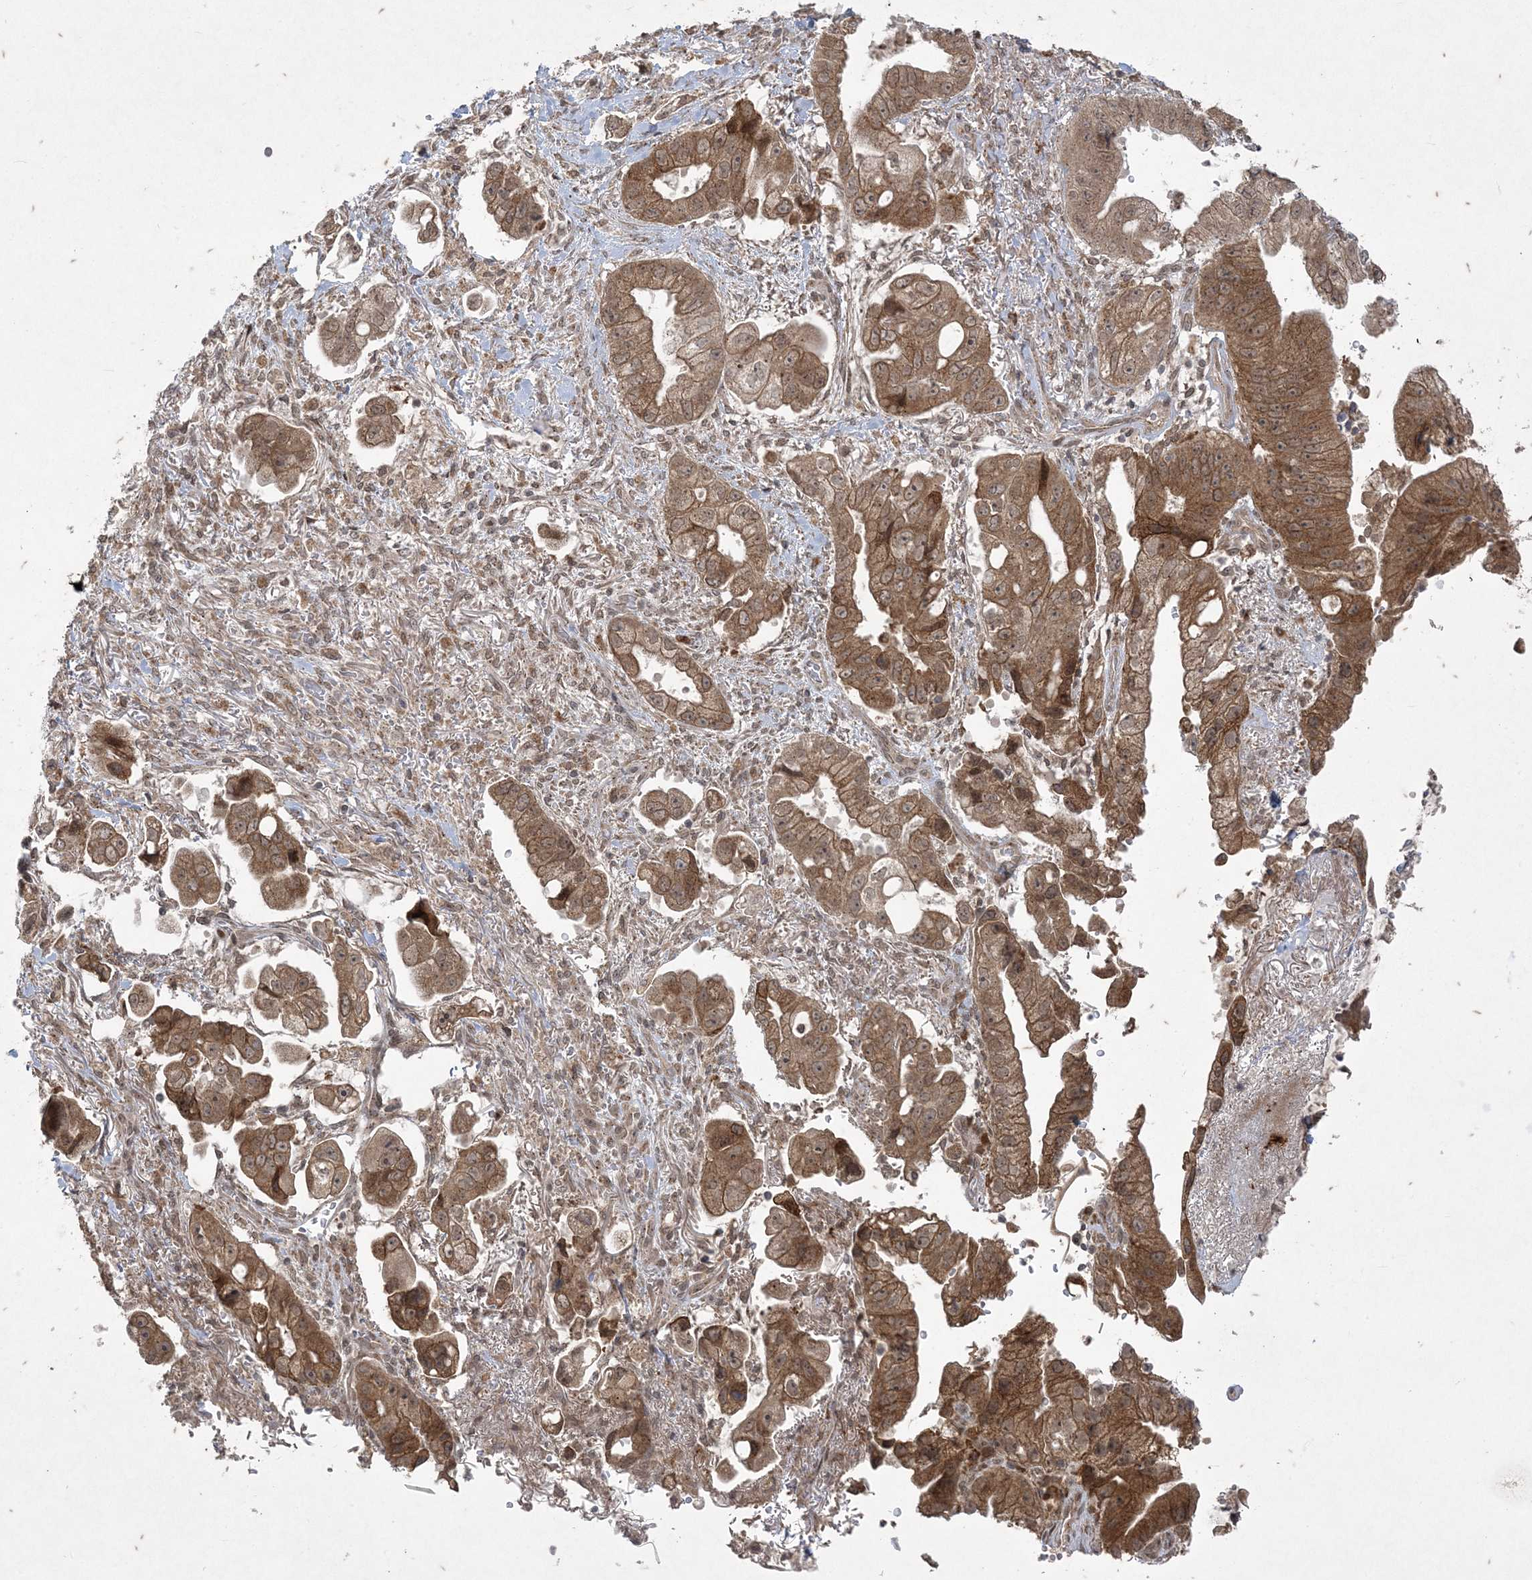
{"staining": {"intensity": "moderate", "quantity": ">75%", "location": "cytoplasmic/membranous,nuclear"}, "tissue": "stomach cancer", "cell_type": "Tumor cells", "image_type": "cancer", "snomed": [{"axis": "morphology", "description": "Adenocarcinoma, NOS"}, {"axis": "topography", "description": "Stomach"}], "caption": "This is an image of immunohistochemistry (IHC) staining of adenocarcinoma (stomach), which shows moderate positivity in the cytoplasmic/membranous and nuclear of tumor cells.", "gene": "RRAS", "patient": {"sex": "male", "age": 62}}